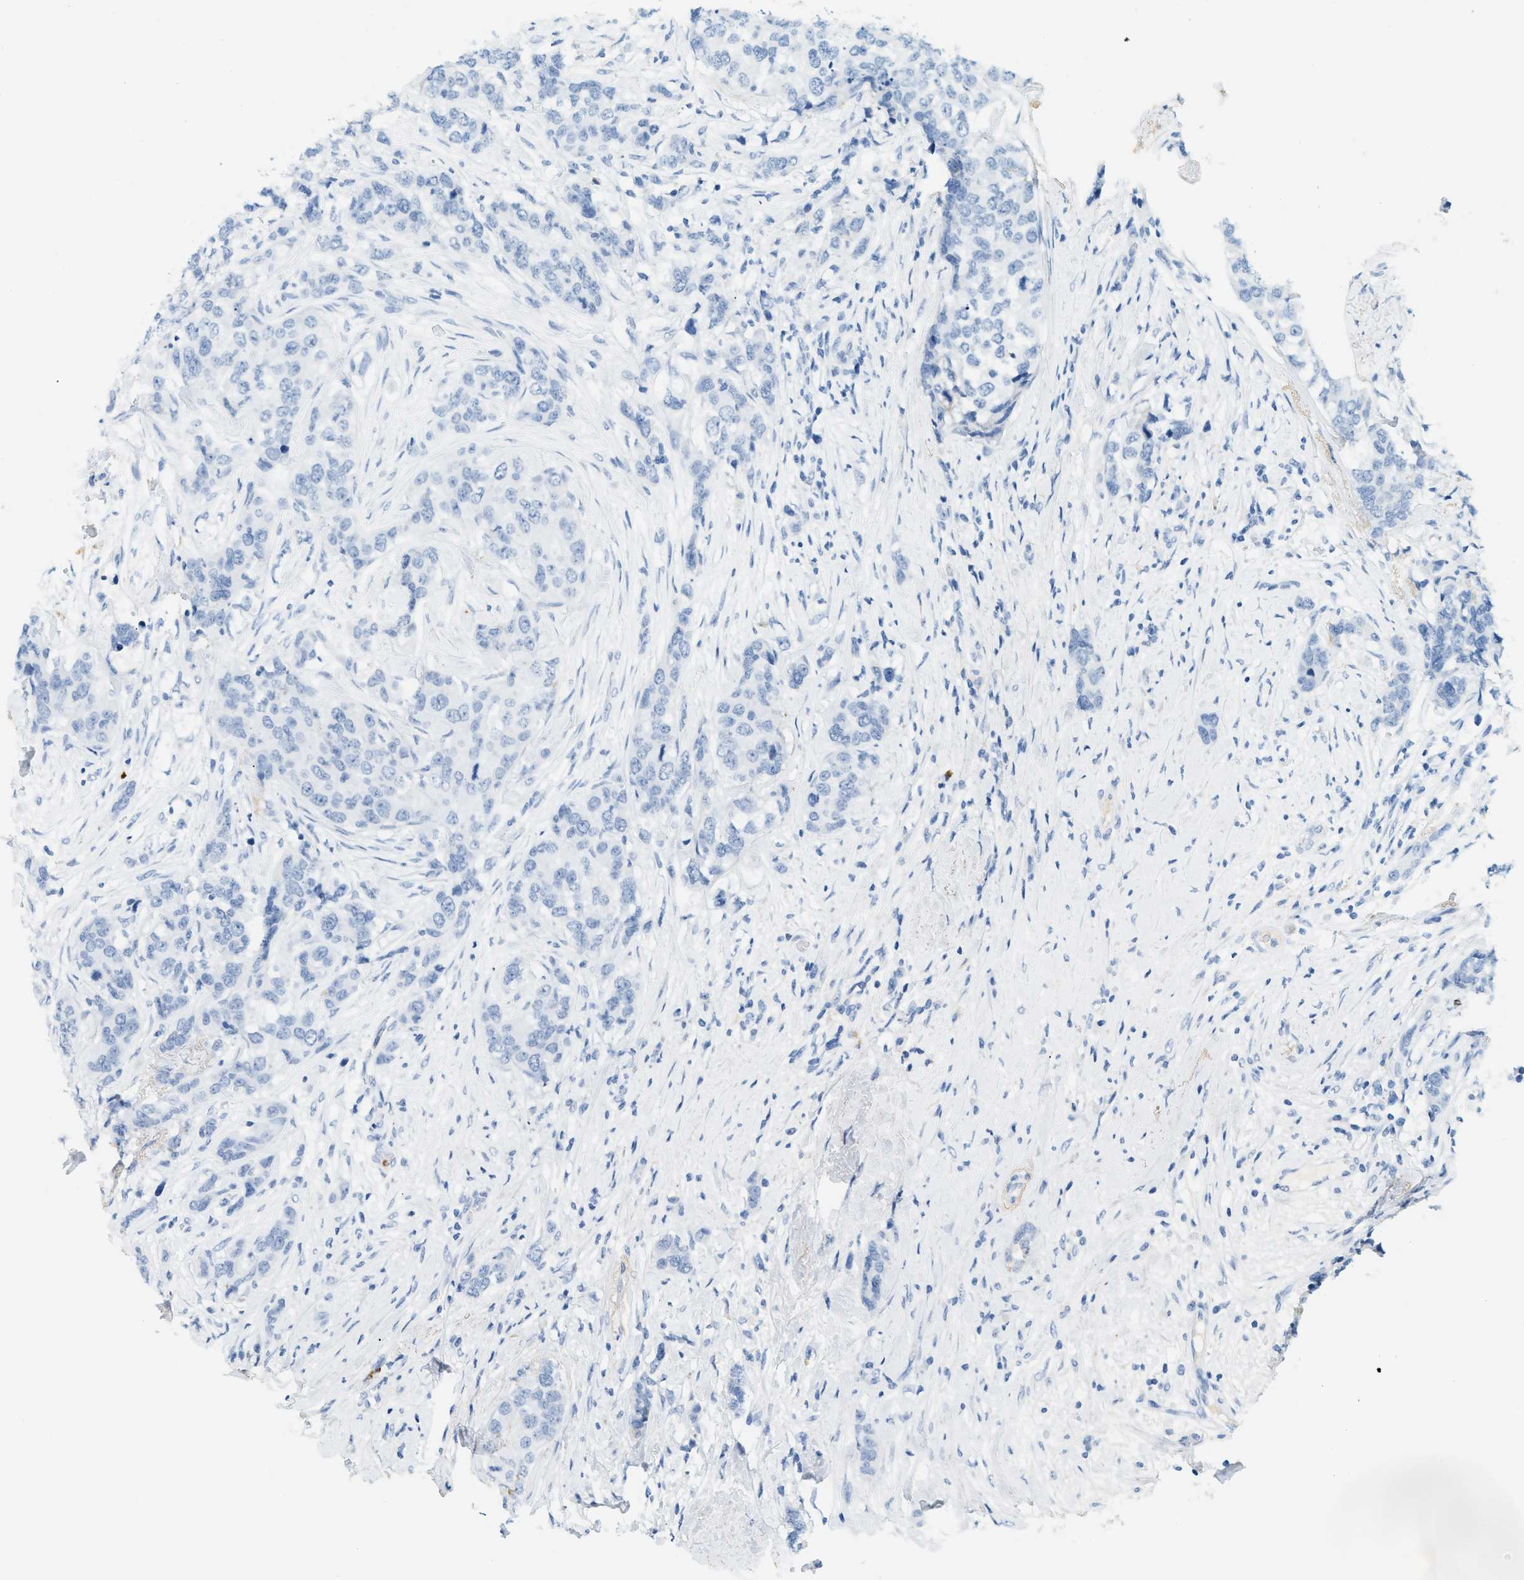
{"staining": {"intensity": "negative", "quantity": "none", "location": "none"}, "tissue": "breast cancer", "cell_type": "Tumor cells", "image_type": "cancer", "snomed": [{"axis": "morphology", "description": "Lobular carcinoma"}, {"axis": "topography", "description": "Breast"}], "caption": "IHC of breast cancer exhibits no expression in tumor cells. (Stains: DAB (3,3'-diaminobenzidine) immunohistochemistry with hematoxylin counter stain, Microscopy: brightfield microscopy at high magnification).", "gene": "LCN2", "patient": {"sex": "female", "age": 59}}